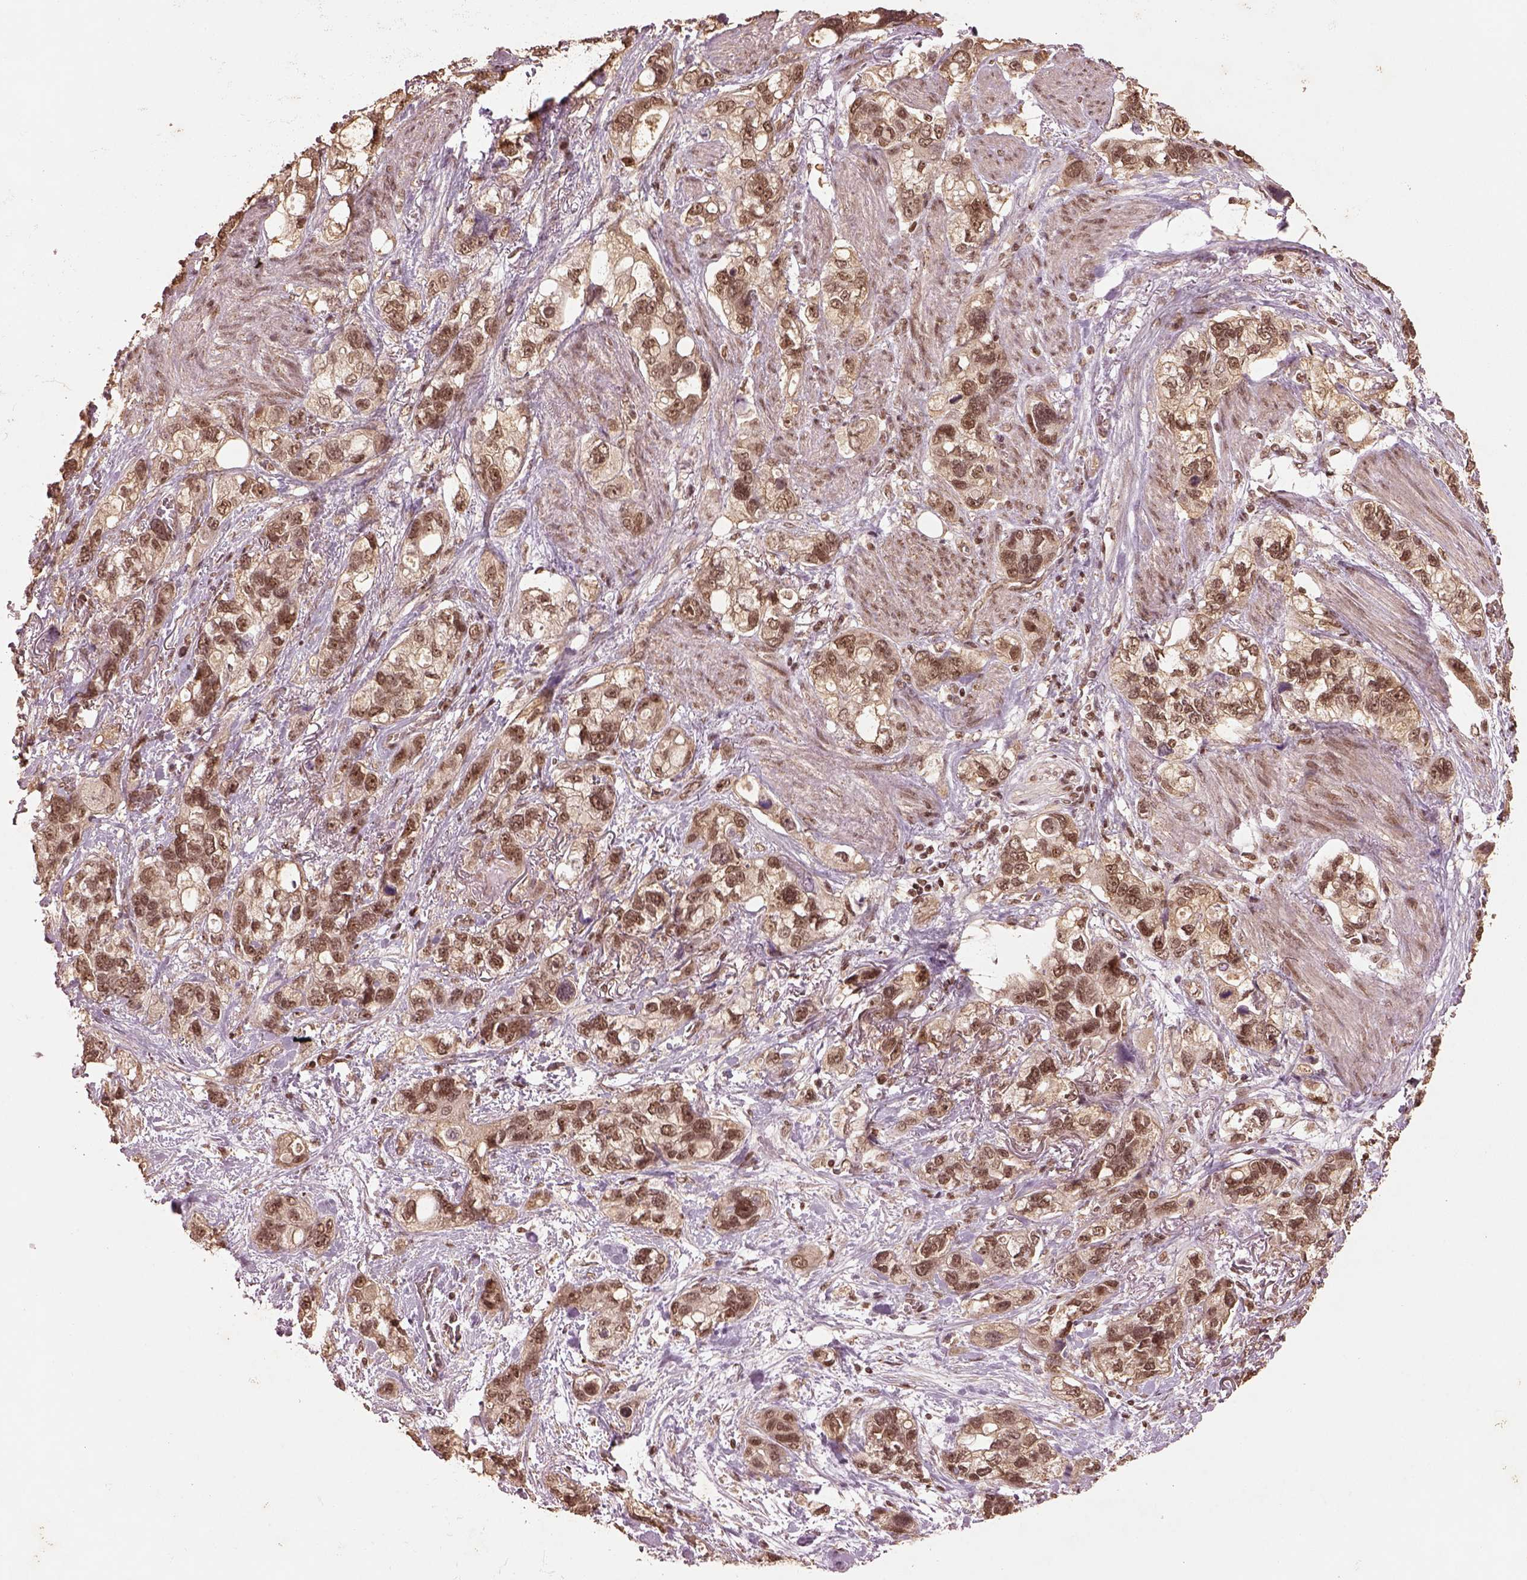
{"staining": {"intensity": "moderate", "quantity": ">75%", "location": "nuclear"}, "tissue": "stomach cancer", "cell_type": "Tumor cells", "image_type": "cancer", "snomed": [{"axis": "morphology", "description": "Adenocarcinoma, NOS"}, {"axis": "topography", "description": "Stomach, upper"}], "caption": "Moderate nuclear protein staining is appreciated in about >75% of tumor cells in adenocarcinoma (stomach).", "gene": "BRD9", "patient": {"sex": "female", "age": 81}}